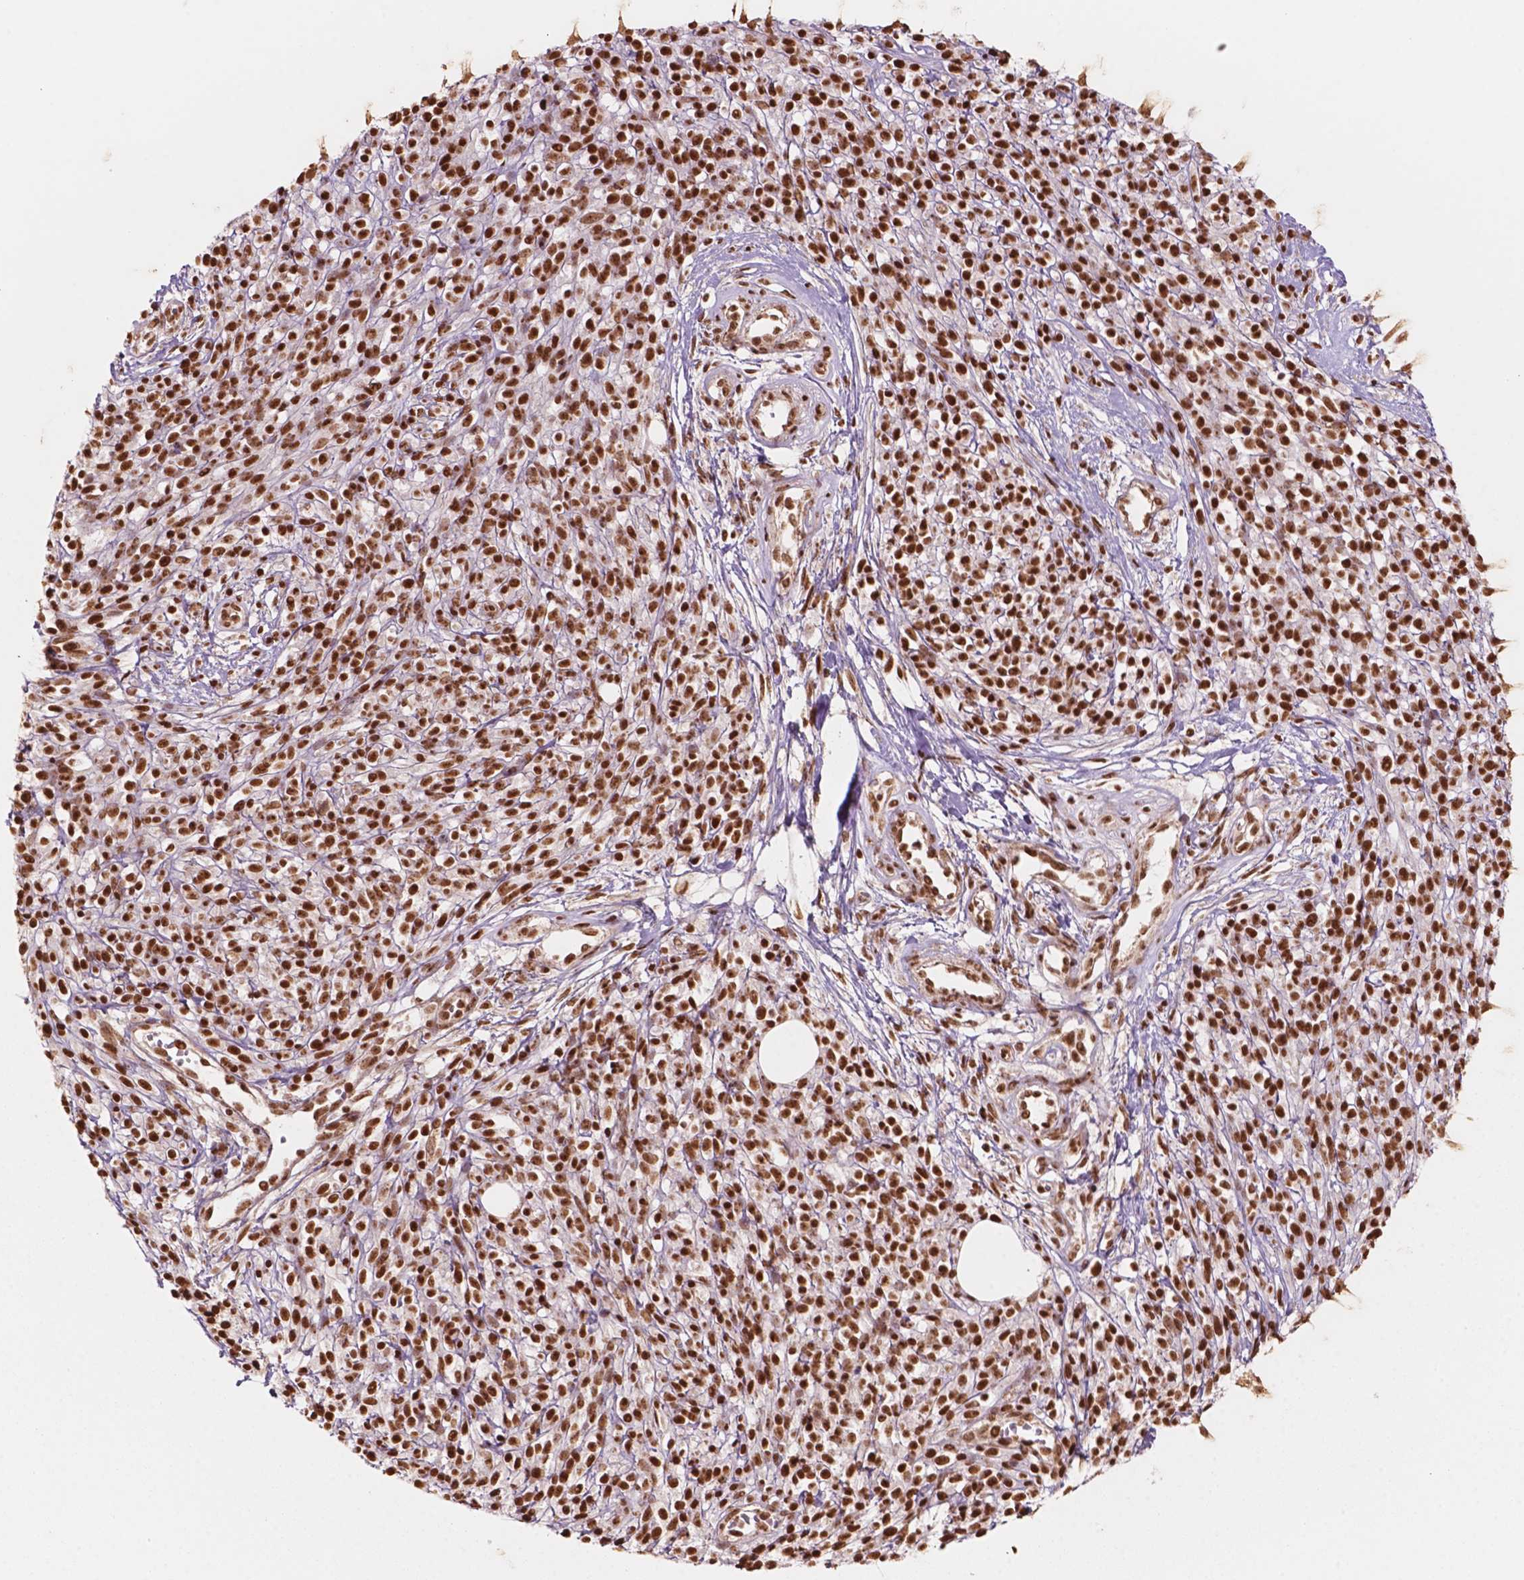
{"staining": {"intensity": "strong", "quantity": ">75%", "location": "nuclear"}, "tissue": "melanoma", "cell_type": "Tumor cells", "image_type": "cancer", "snomed": [{"axis": "morphology", "description": "Malignant melanoma, NOS"}, {"axis": "topography", "description": "Skin"}, {"axis": "topography", "description": "Skin of trunk"}], "caption": "This is an image of immunohistochemistry (IHC) staining of malignant melanoma, which shows strong positivity in the nuclear of tumor cells.", "gene": "GTF3C5", "patient": {"sex": "male", "age": 74}}